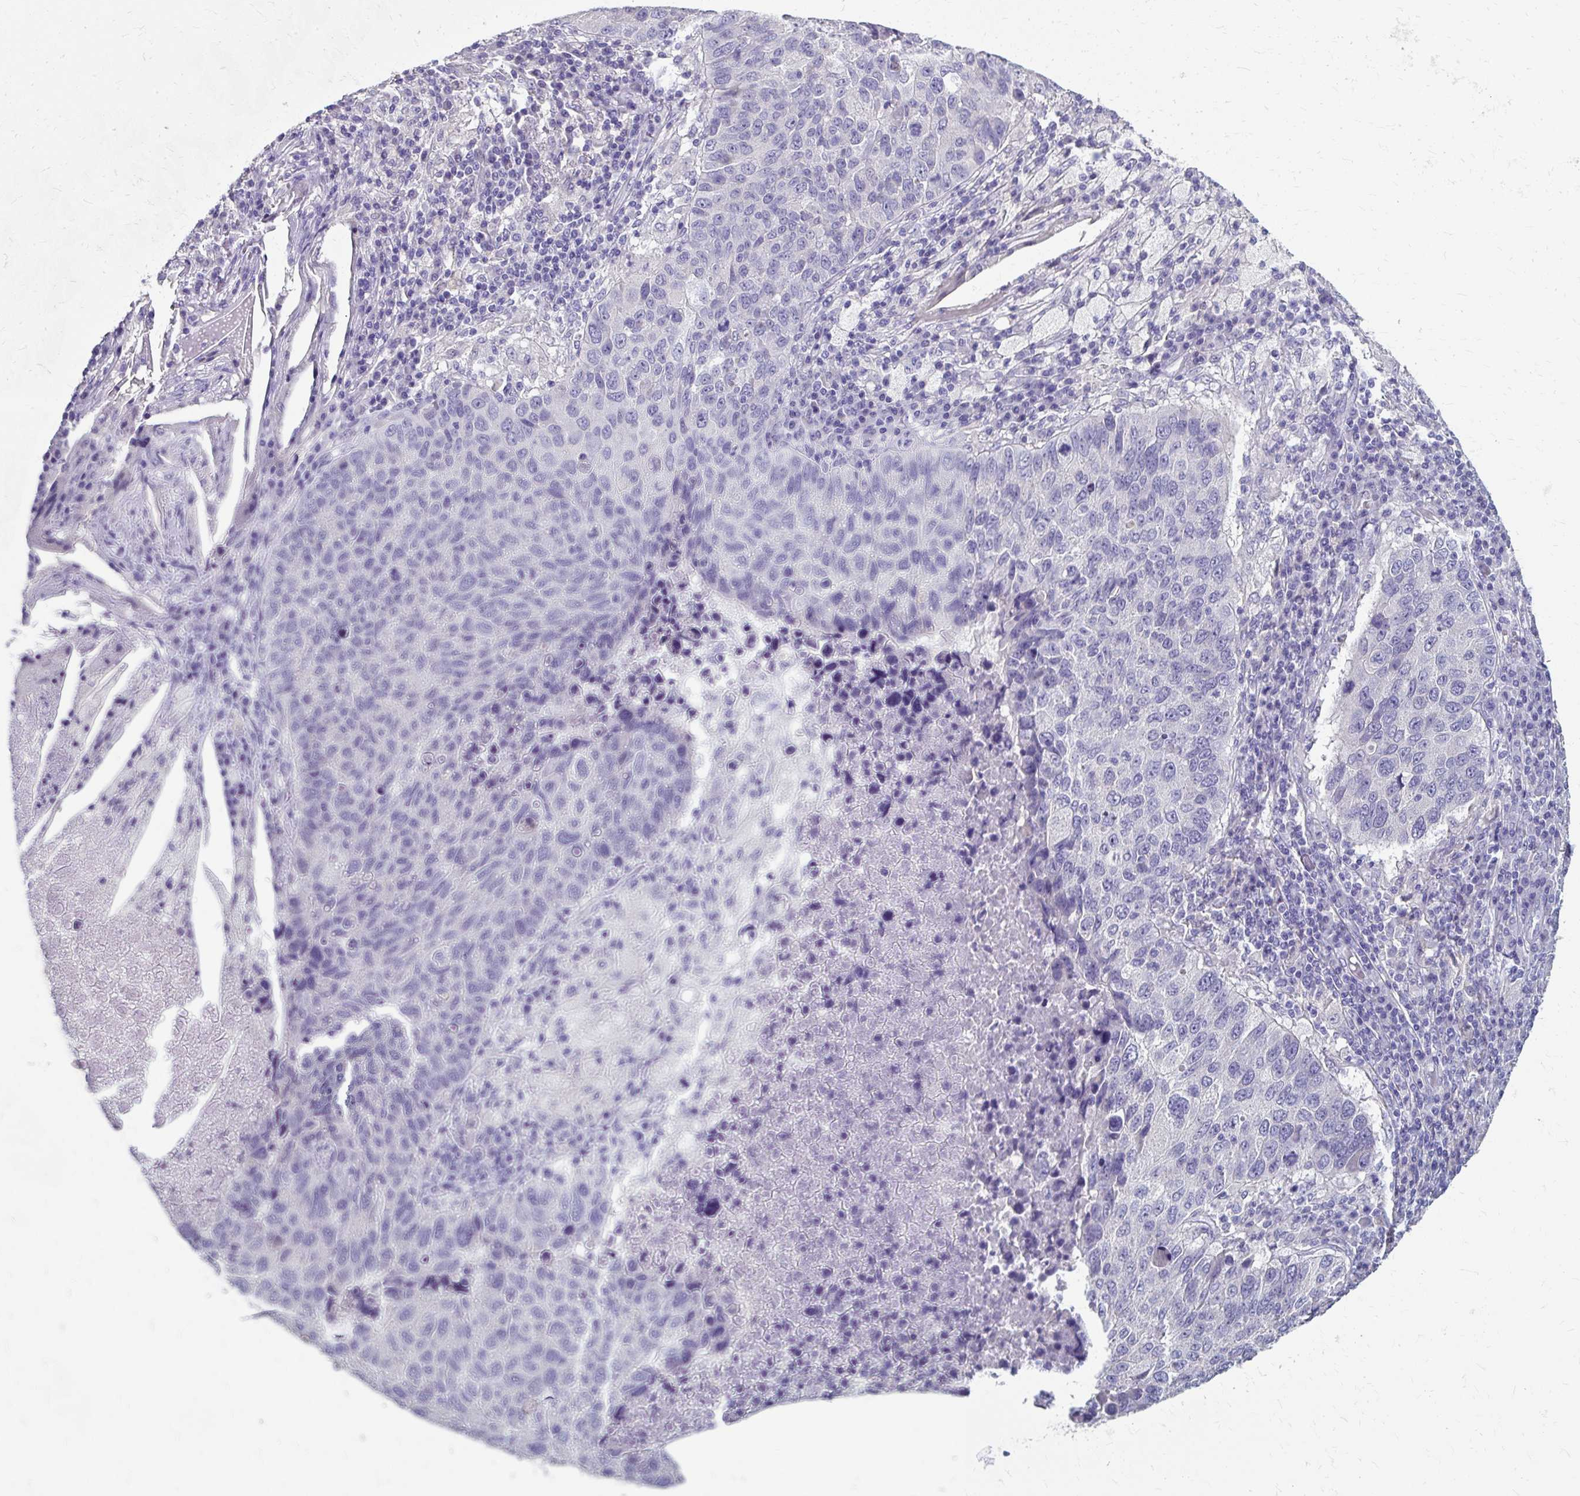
{"staining": {"intensity": "negative", "quantity": "none", "location": "none"}, "tissue": "lung cancer", "cell_type": "Tumor cells", "image_type": "cancer", "snomed": [{"axis": "morphology", "description": "Squamous cell carcinoma, NOS"}, {"axis": "topography", "description": "Lung"}], "caption": "IHC image of human lung cancer stained for a protein (brown), which demonstrates no expression in tumor cells.", "gene": "KLHL24", "patient": {"sex": "male", "age": 73}}